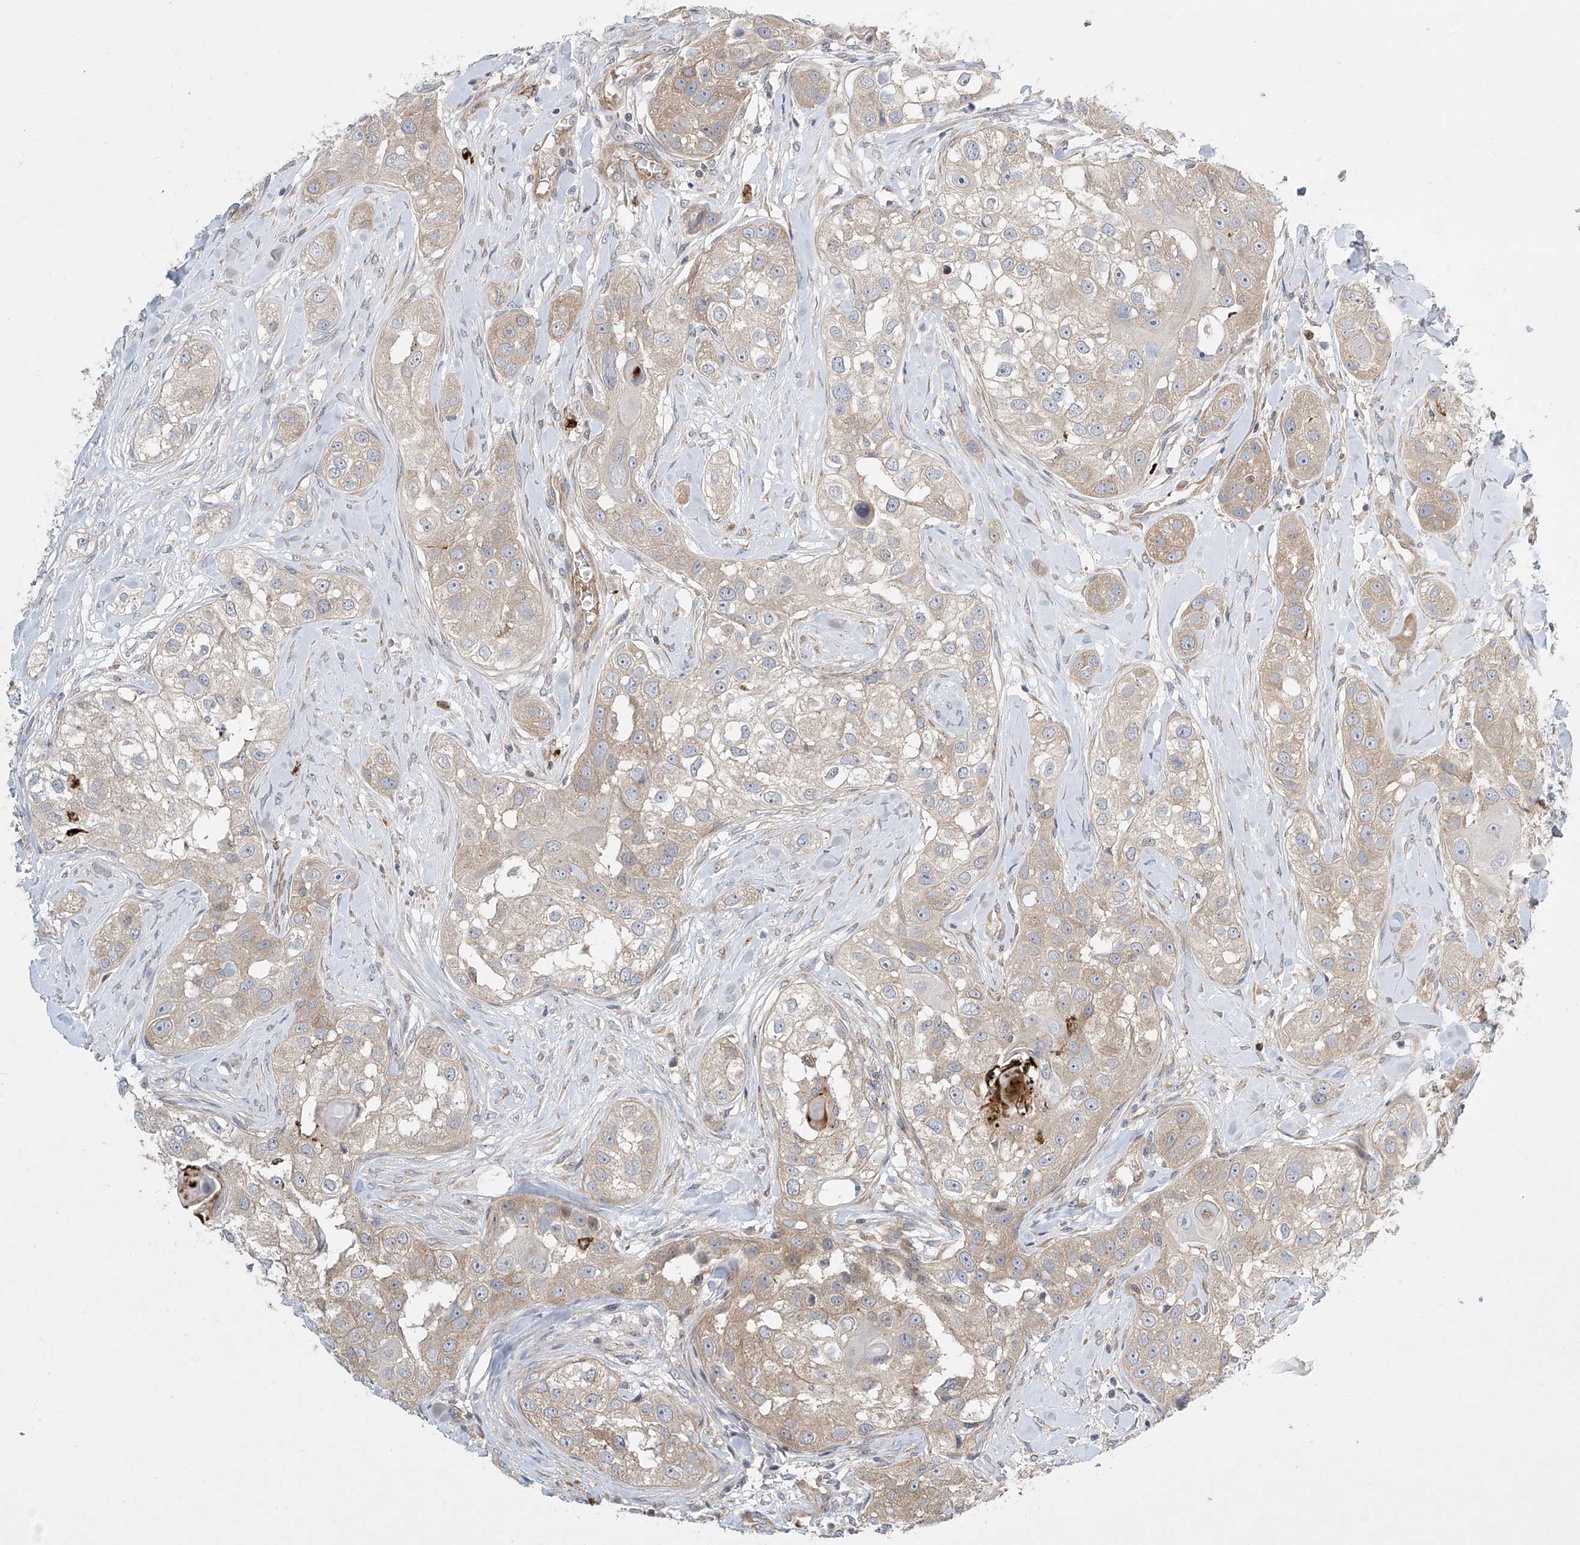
{"staining": {"intensity": "weak", "quantity": "<25%", "location": "cytoplasmic/membranous"}, "tissue": "head and neck cancer", "cell_type": "Tumor cells", "image_type": "cancer", "snomed": [{"axis": "morphology", "description": "Normal tissue, NOS"}, {"axis": "morphology", "description": "Squamous cell carcinoma, NOS"}, {"axis": "topography", "description": "Skeletal muscle"}, {"axis": "topography", "description": "Head-Neck"}], "caption": "Immunohistochemistry photomicrograph of human squamous cell carcinoma (head and neck) stained for a protein (brown), which shows no expression in tumor cells.", "gene": "TJAP1", "patient": {"sex": "male", "age": 51}}